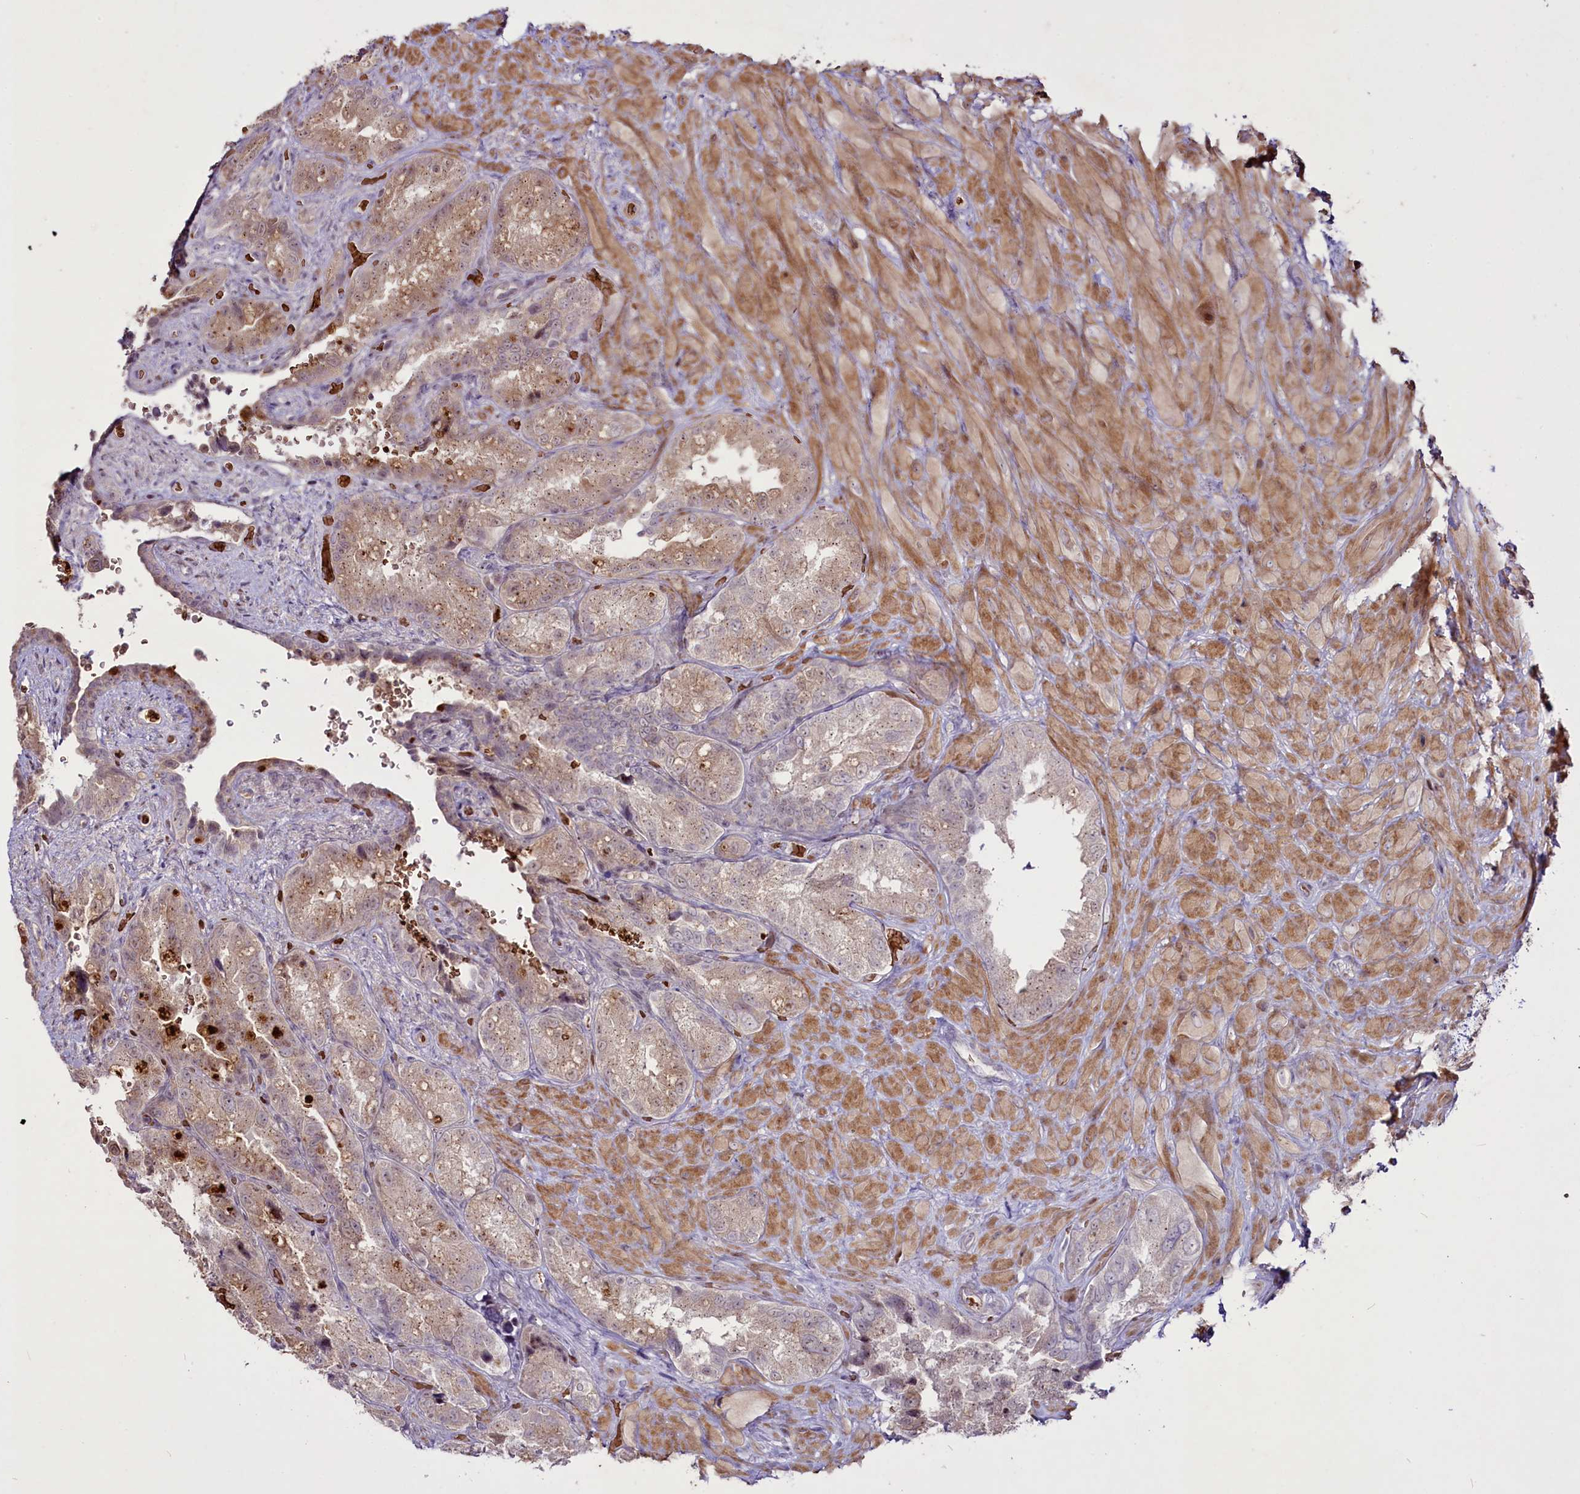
{"staining": {"intensity": "weak", "quantity": "25%-75%", "location": "cytoplasmic/membranous"}, "tissue": "seminal vesicle", "cell_type": "Glandular cells", "image_type": "normal", "snomed": [{"axis": "morphology", "description": "Normal tissue, NOS"}, {"axis": "topography", "description": "Seminal veicle"}, {"axis": "topography", "description": "Peripheral nerve tissue"}], "caption": "A photomicrograph of seminal vesicle stained for a protein reveals weak cytoplasmic/membranous brown staining in glandular cells.", "gene": "SUSD3", "patient": {"sex": "male", "age": 67}}